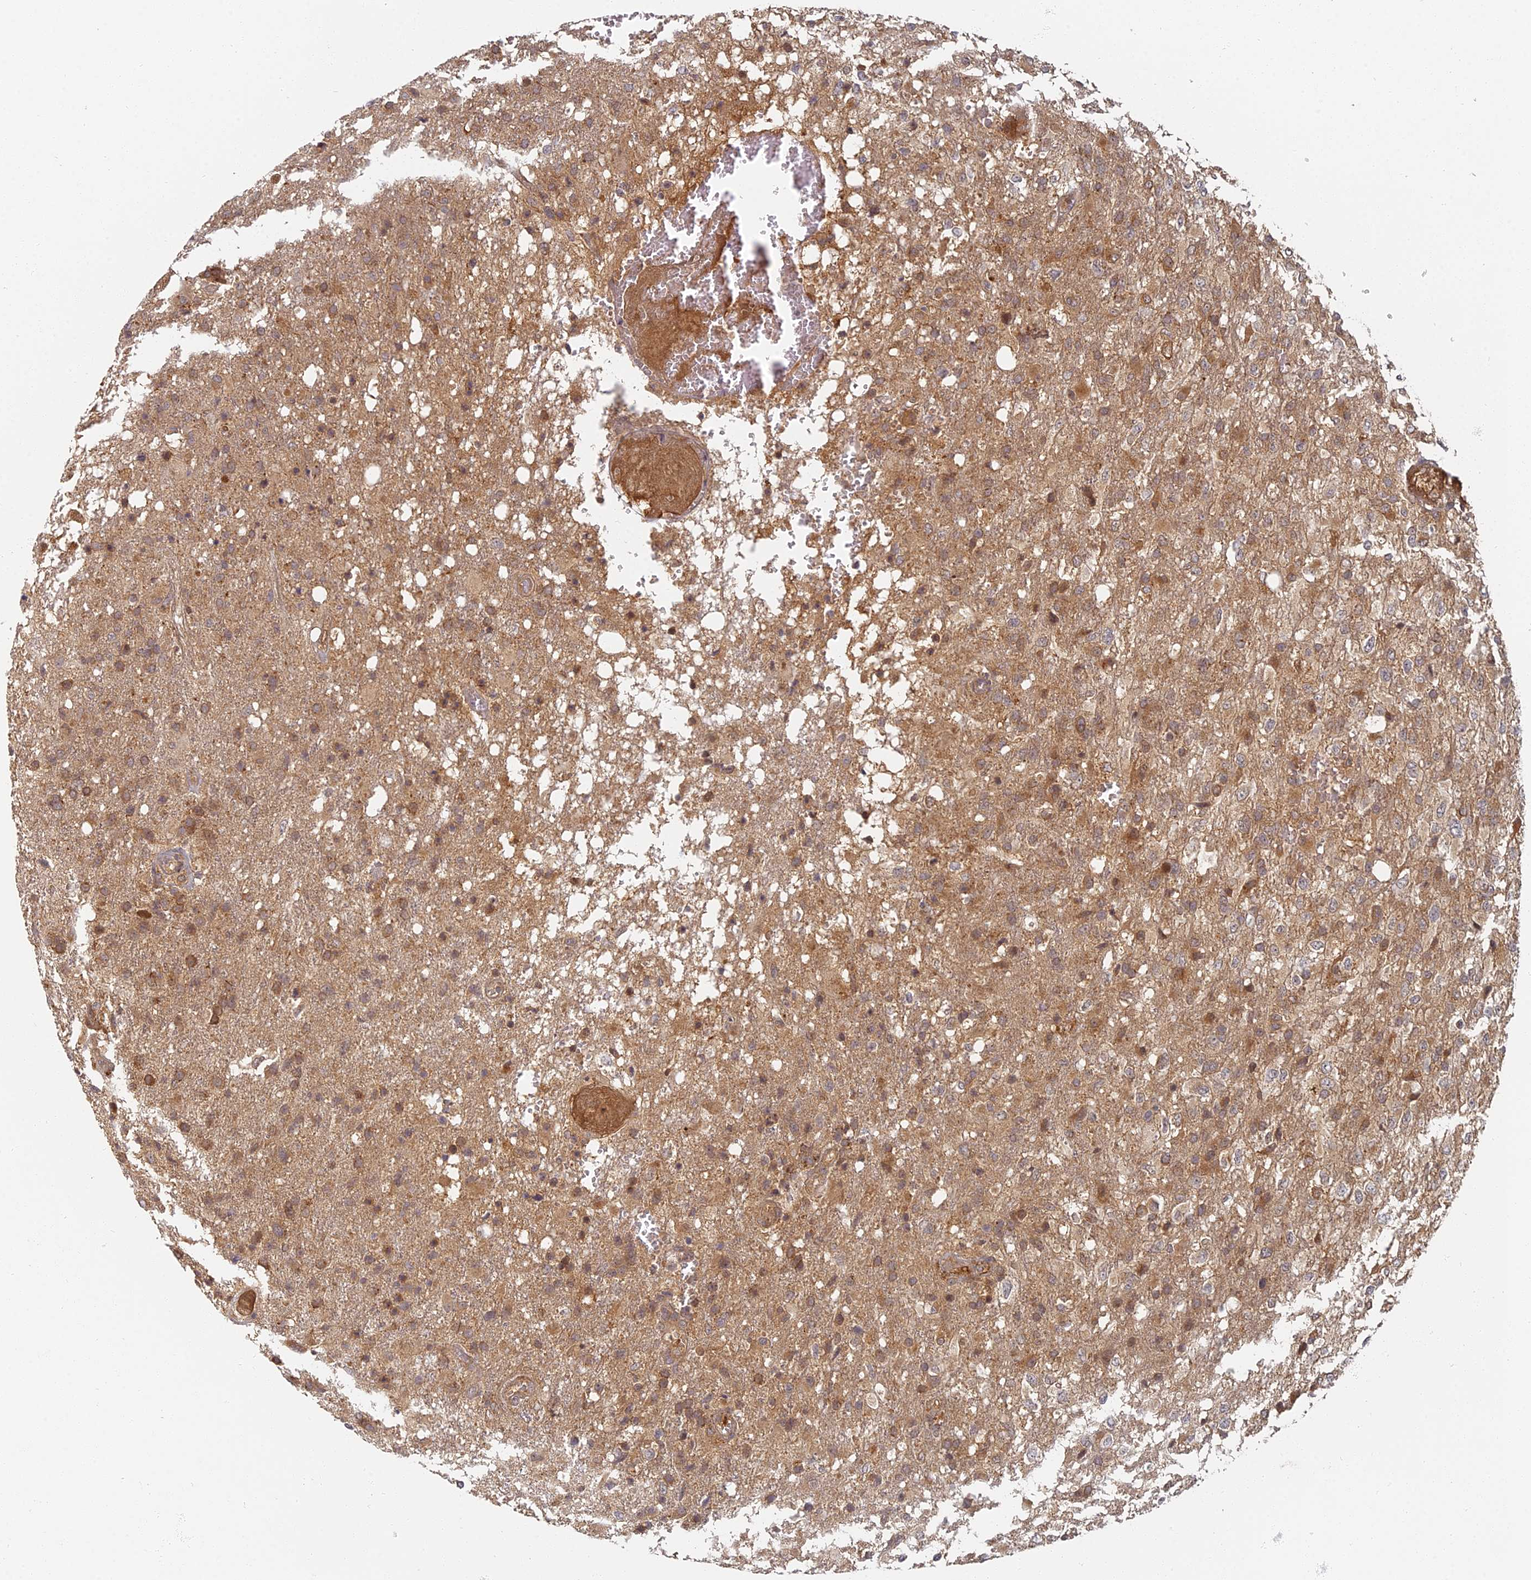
{"staining": {"intensity": "moderate", "quantity": ">75%", "location": "cytoplasmic/membranous"}, "tissue": "glioma", "cell_type": "Tumor cells", "image_type": "cancer", "snomed": [{"axis": "morphology", "description": "Glioma, malignant, High grade"}, {"axis": "topography", "description": "Brain"}], "caption": "Human malignant high-grade glioma stained with a brown dye demonstrates moderate cytoplasmic/membranous positive staining in approximately >75% of tumor cells.", "gene": "INO80D", "patient": {"sex": "female", "age": 74}}